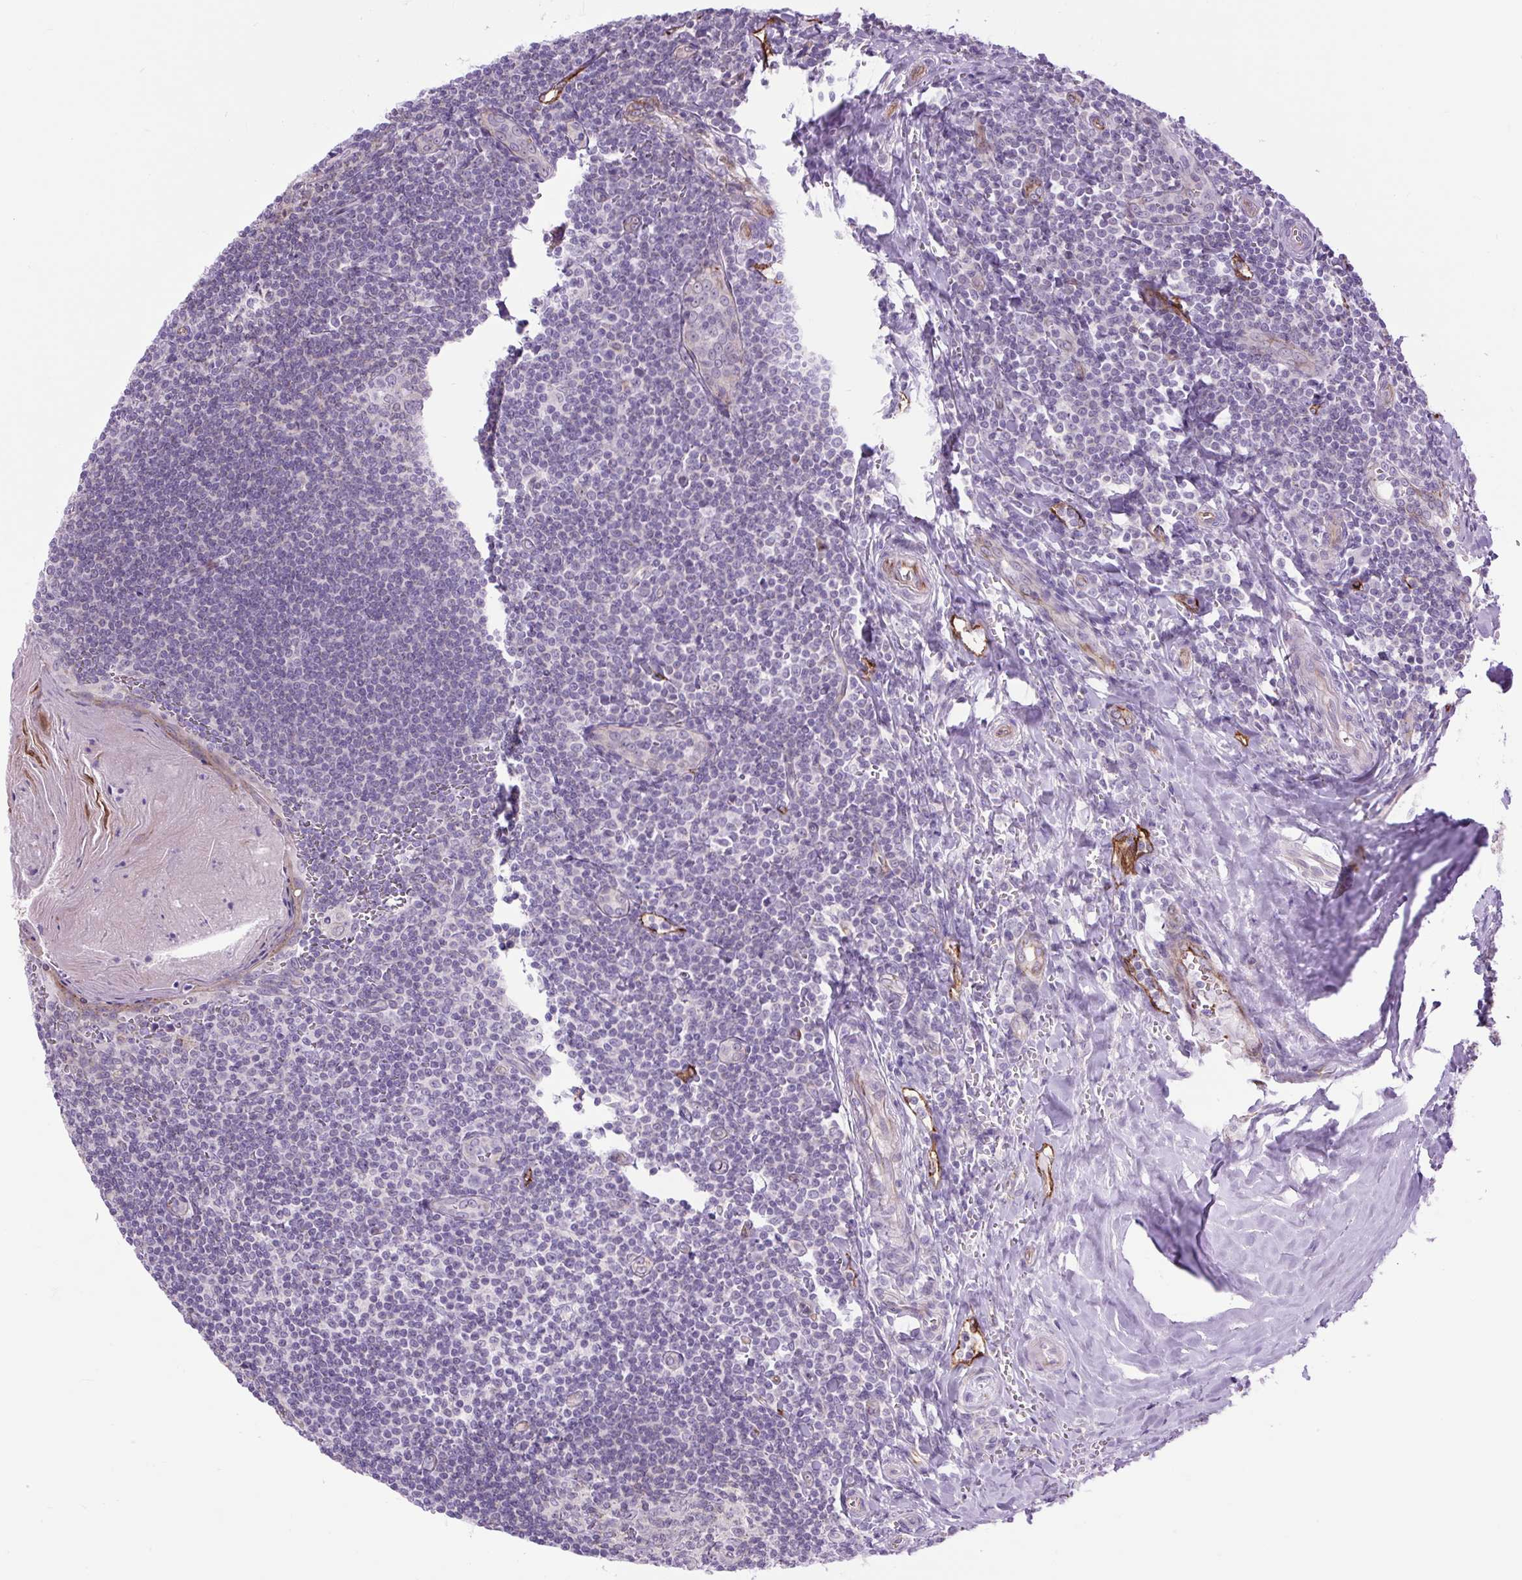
{"staining": {"intensity": "negative", "quantity": "none", "location": "none"}, "tissue": "tonsil", "cell_type": "Germinal center cells", "image_type": "normal", "snomed": [{"axis": "morphology", "description": "Normal tissue, NOS"}, {"axis": "topography", "description": "Tonsil"}], "caption": "Immunohistochemical staining of unremarkable human tonsil exhibits no significant expression in germinal center cells.", "gene": "RNASE10", "patient": {"sex": "male", "age": 27}}